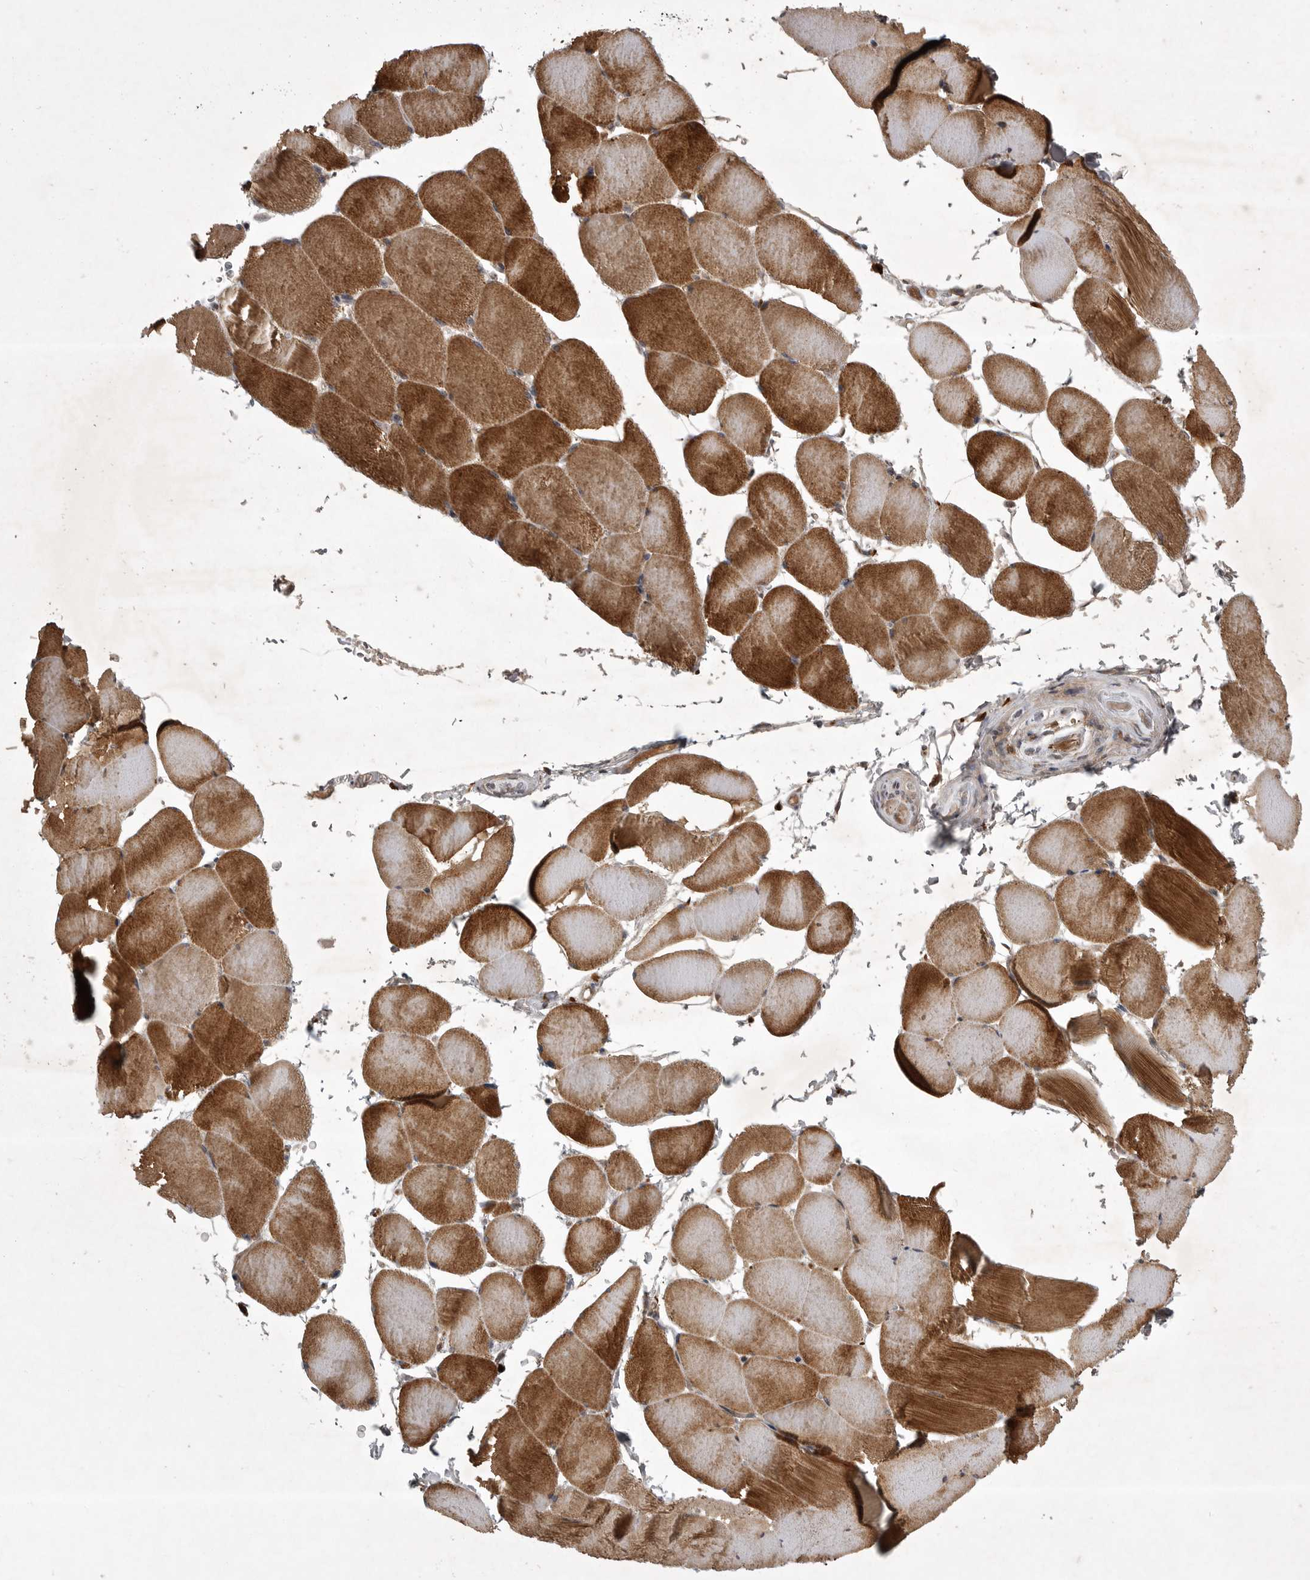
{"staining": {"intensity": "strong", "quantity": ">75%", "location": "cytoplasmic/membranous"}, "tissue": "skeletal muscle", "cell_type": "Myocytes", "image_type": "normal", "snomed": [{"axis": "morphology", "description": "Normal tissue, NOS"}, {"axis": "topography", "description": "Skeletal muscle"}], "caption": "Immunohistochemistry histopathology image of benign skeletal muscle: skeletal muscle stained using immunohistochemistry (IHC) demonstrates high levels of strong protein expression localized specifically in the cytoplasmic/membranous of myocytes, appearing as a cytoplasmic/membranous brown color.", "gene": "GPR31", "patient": {"sex": "male", "age": 62}}